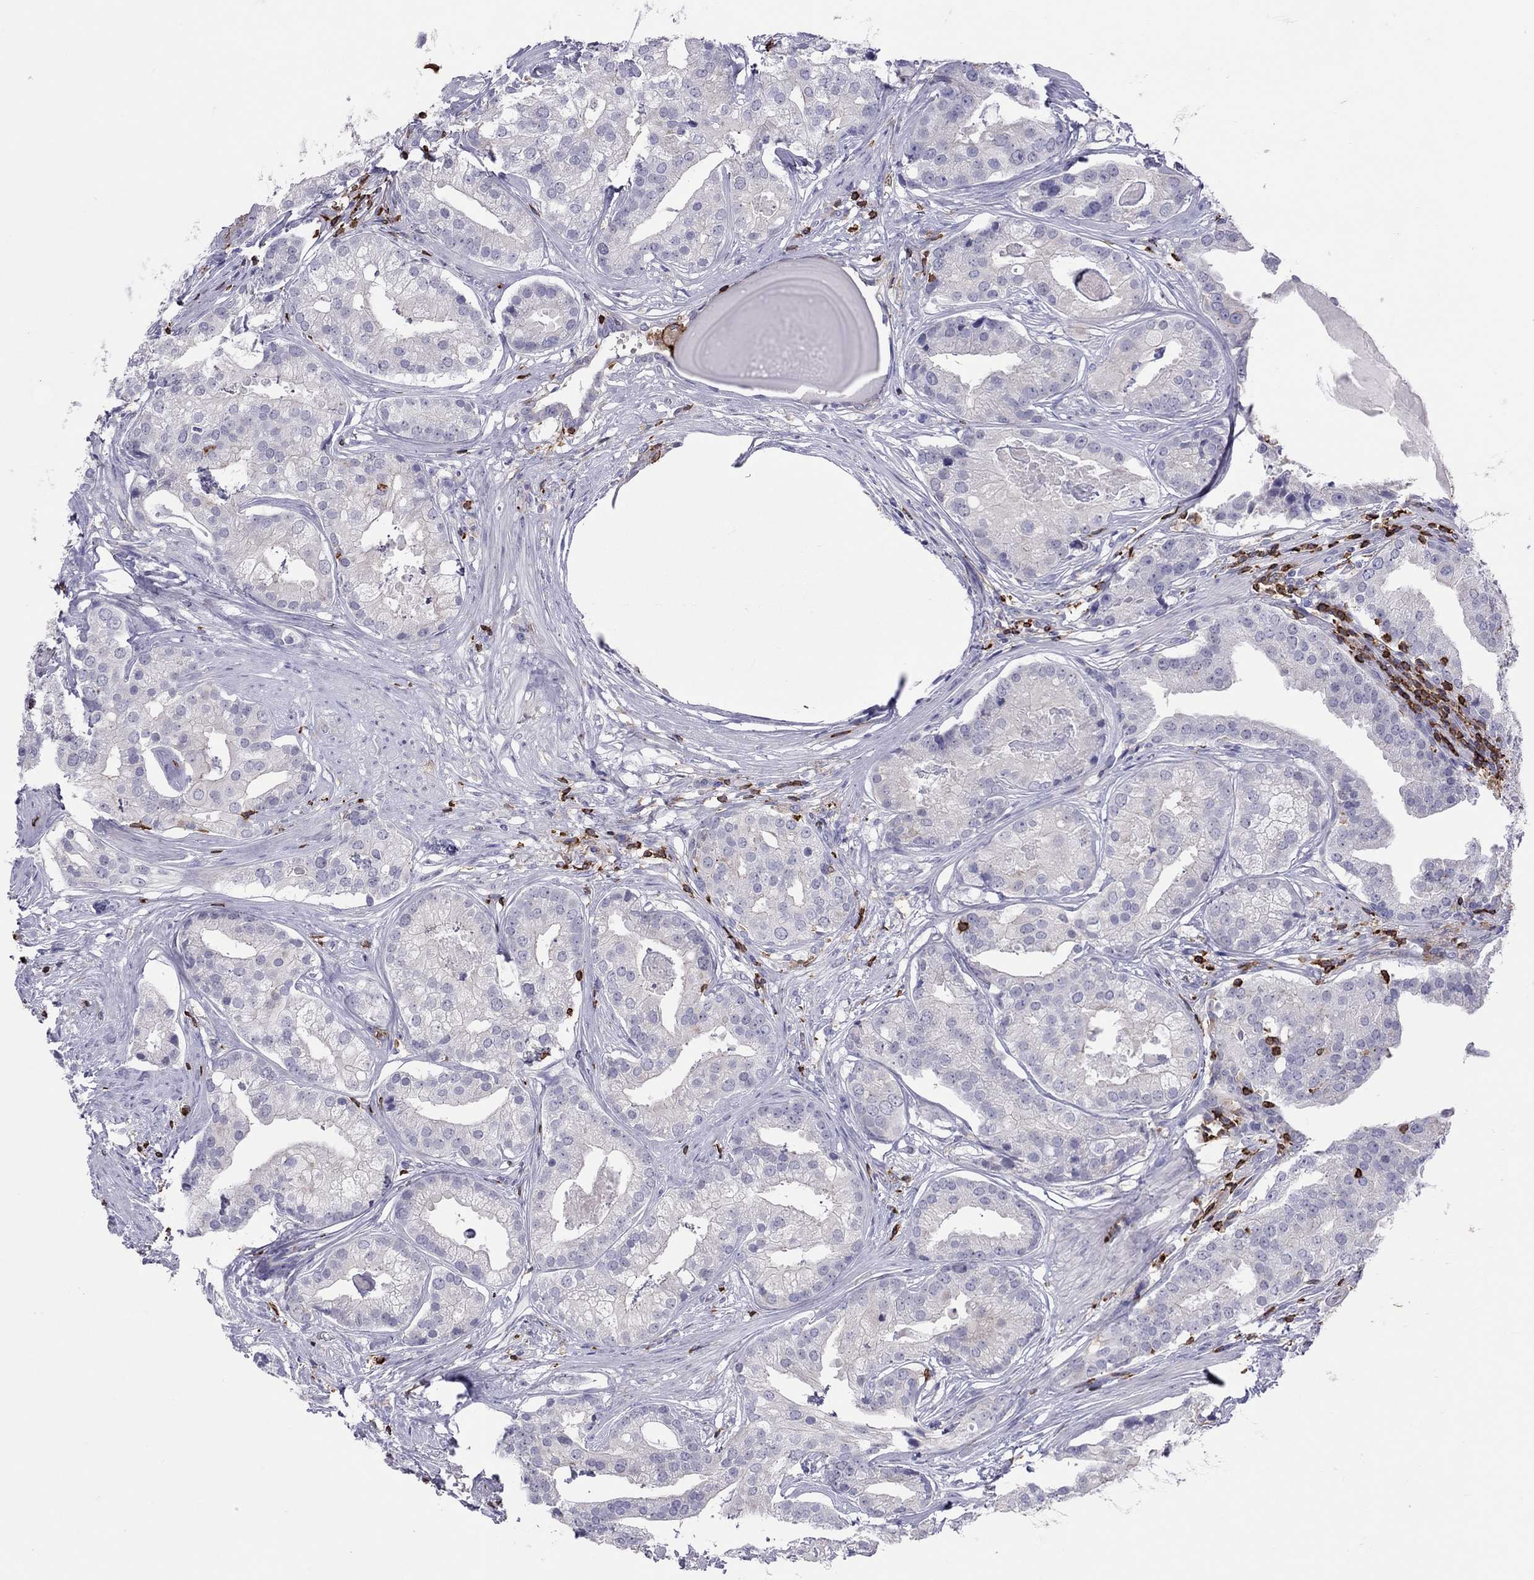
{"staining": {"intensity": "negative", "quantity": "none", "location": "none"}, "tissue": "prostate cancer", "cell_type": "Tumor cells", "image_type": "cancer", "snomed": [{"axis": "morphology", "description": "Adenocarcinoma, NOS"}, {"axis": "topography", "description": "Prostate and seminal vesicle, NOS"}, {"axis": "topography", "description": "Prostate"}], "caption": "Human prostate adenocarcinoma stained for a protein using immunohistochemistry (IHC) reveals no staining in tumor cells.", "gene": "MND1", "patient": {"sex": "male", "age": 44}}